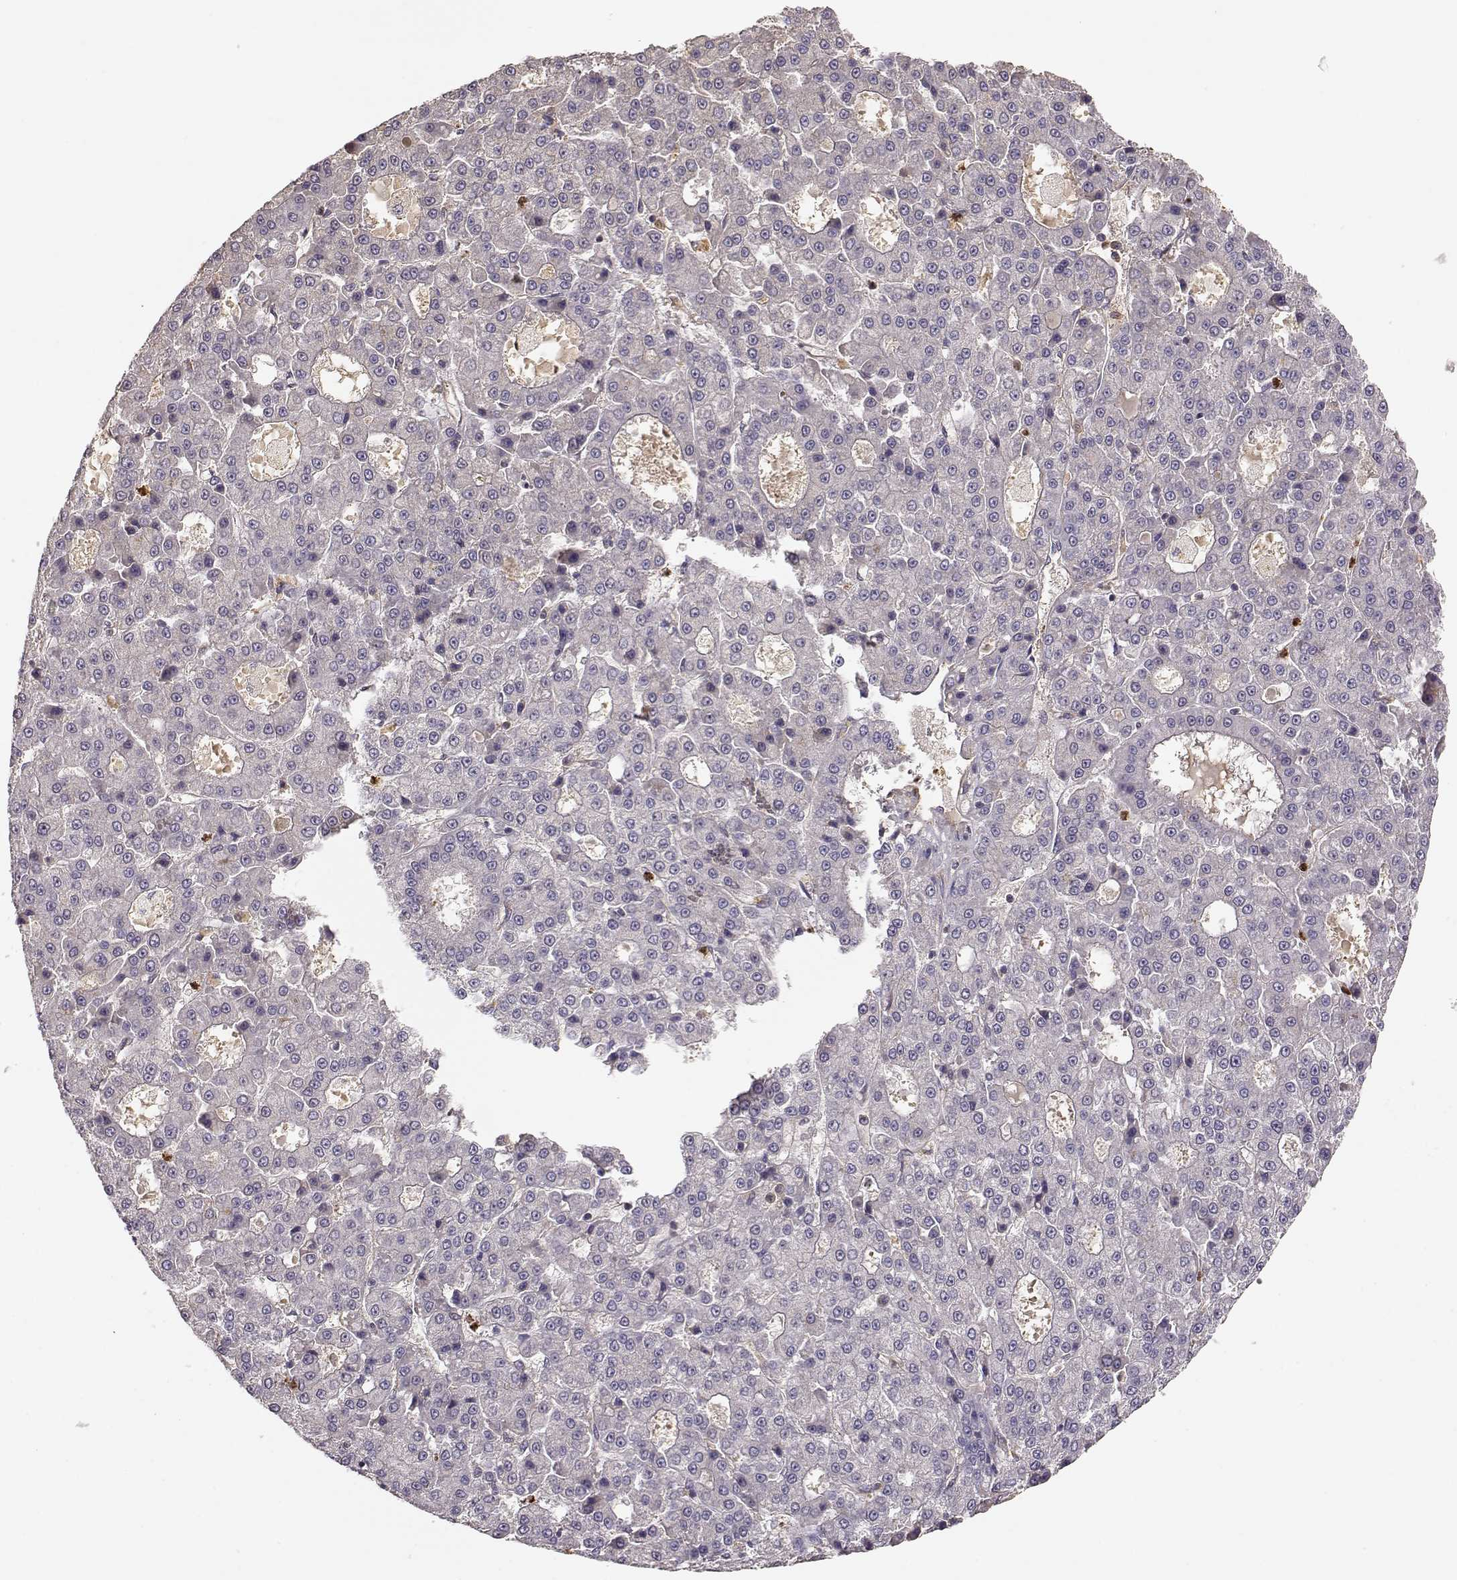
{"staining": {"intensity": "negative", "quantity": "none", "location": "none"}, "tissue": "liver cancer", "cell_type": "Tumor cells", "image_type": "cancer", "snomed": [{"axis": "morphology", "description": "Carcinoma, Hepatocellular, NOS"}, {"axis": "topography", "description": "Liver"}], "caption": "Immunohistochemistry image of liver cancer stained for a protein (brown), which displays no staining in tumor cells.", "gene": "ARHGEF2", "patient": {"sex": "male", "age": 70}}